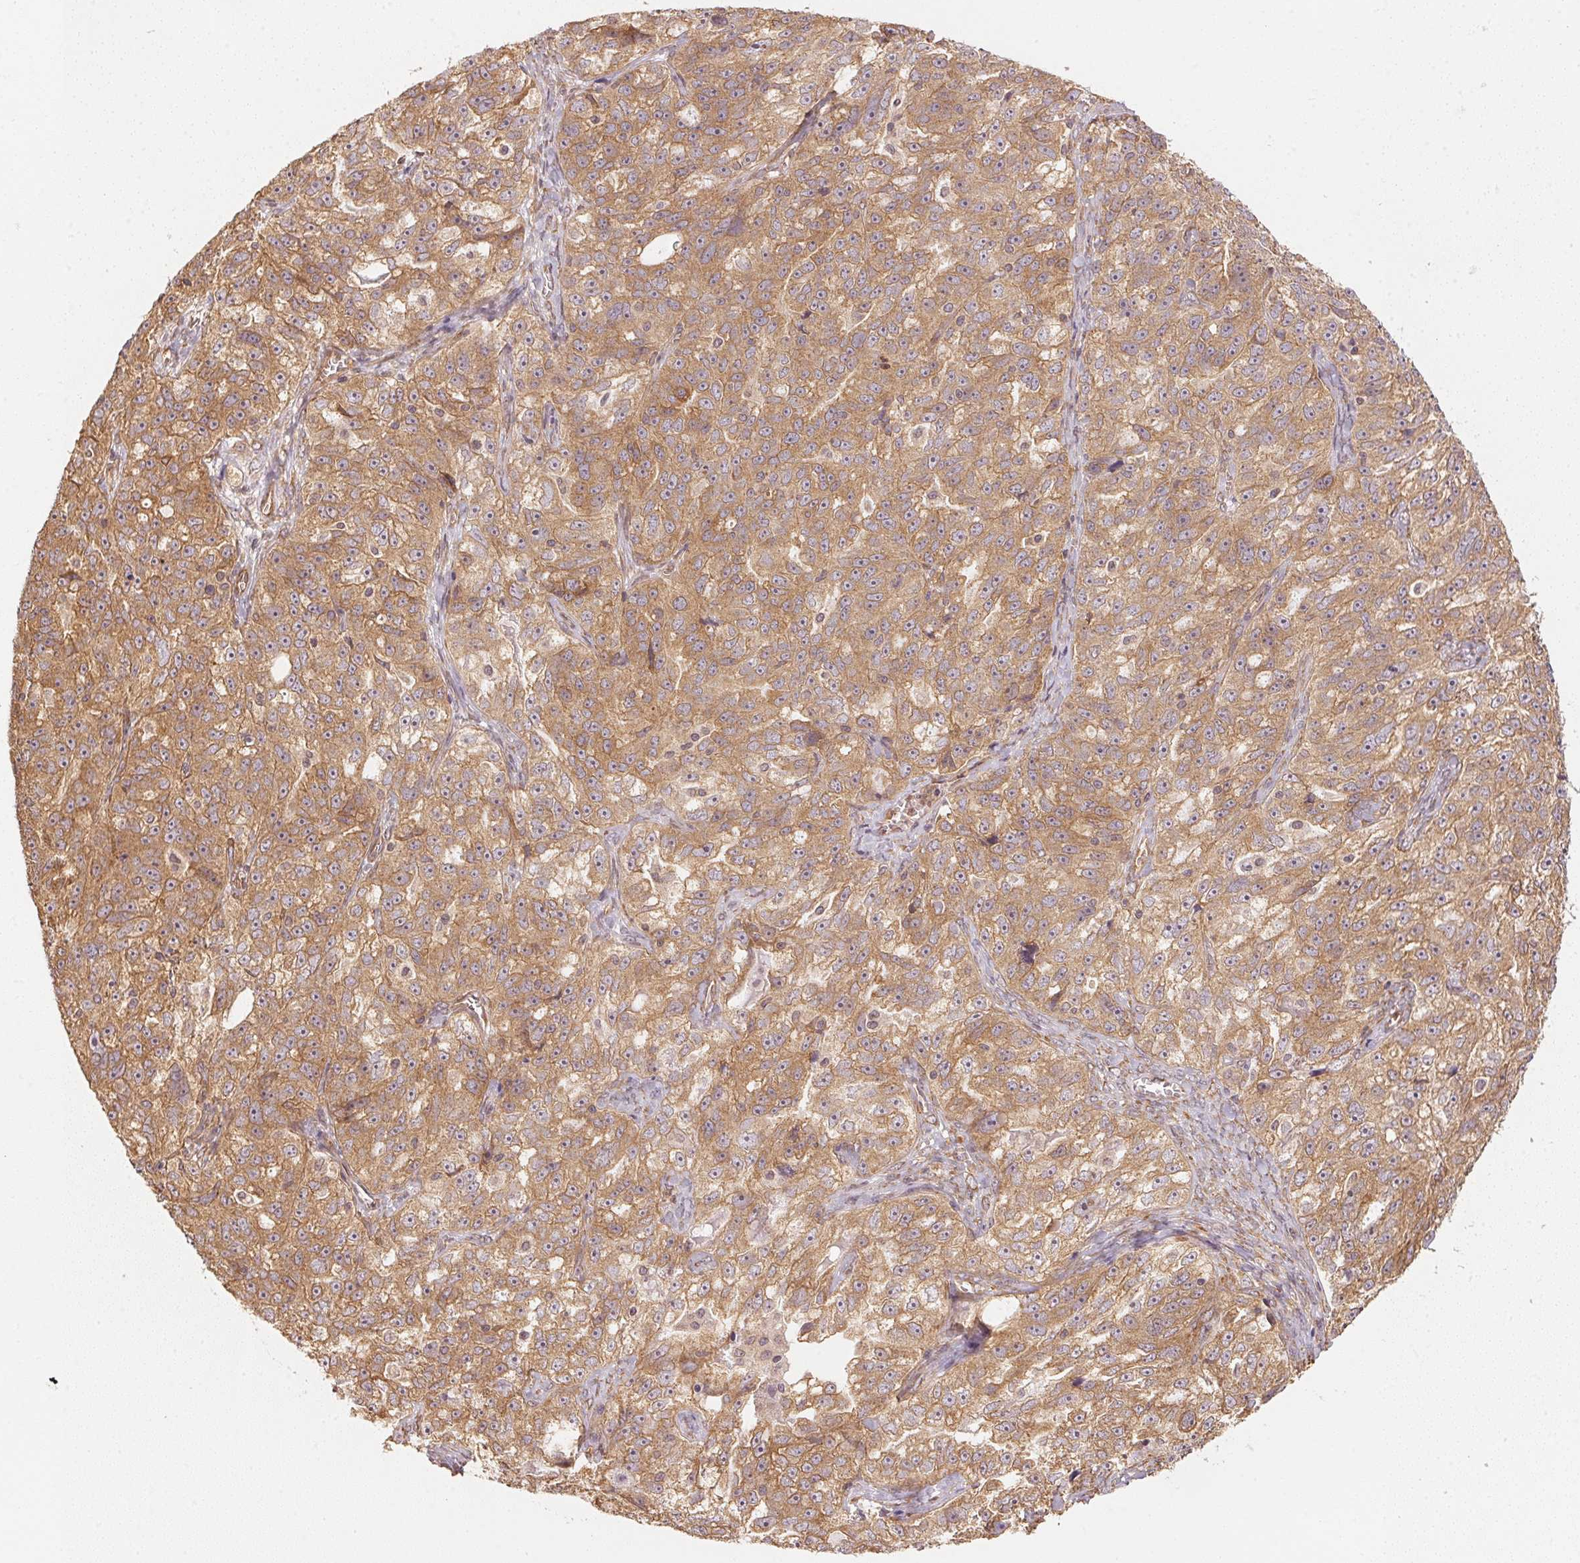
{"staining": {"intensity": "moderate", "quantity": ">75%", "location": "cytoplasmic/membranous"}, "tissue": "ovarian cancer", "cell_type": "Tumor cells", "image_type": "cancer", "snomed": [{"axis": "morphology", "description": "Cystadenocarcinoma, serous, NOS"}, {"axis": "topography", "description": "Ovary"}], "caption": "This histopathology image exhibits ovarian cancer stained with IHC to label a protein in brown. The cytoplasmic/membranous of tumor cells show moderate positivity for the protein. Nuclei are counter-stained blue.", "gene": "STRN4", "patient": {"sex": "female", "age": 51}}